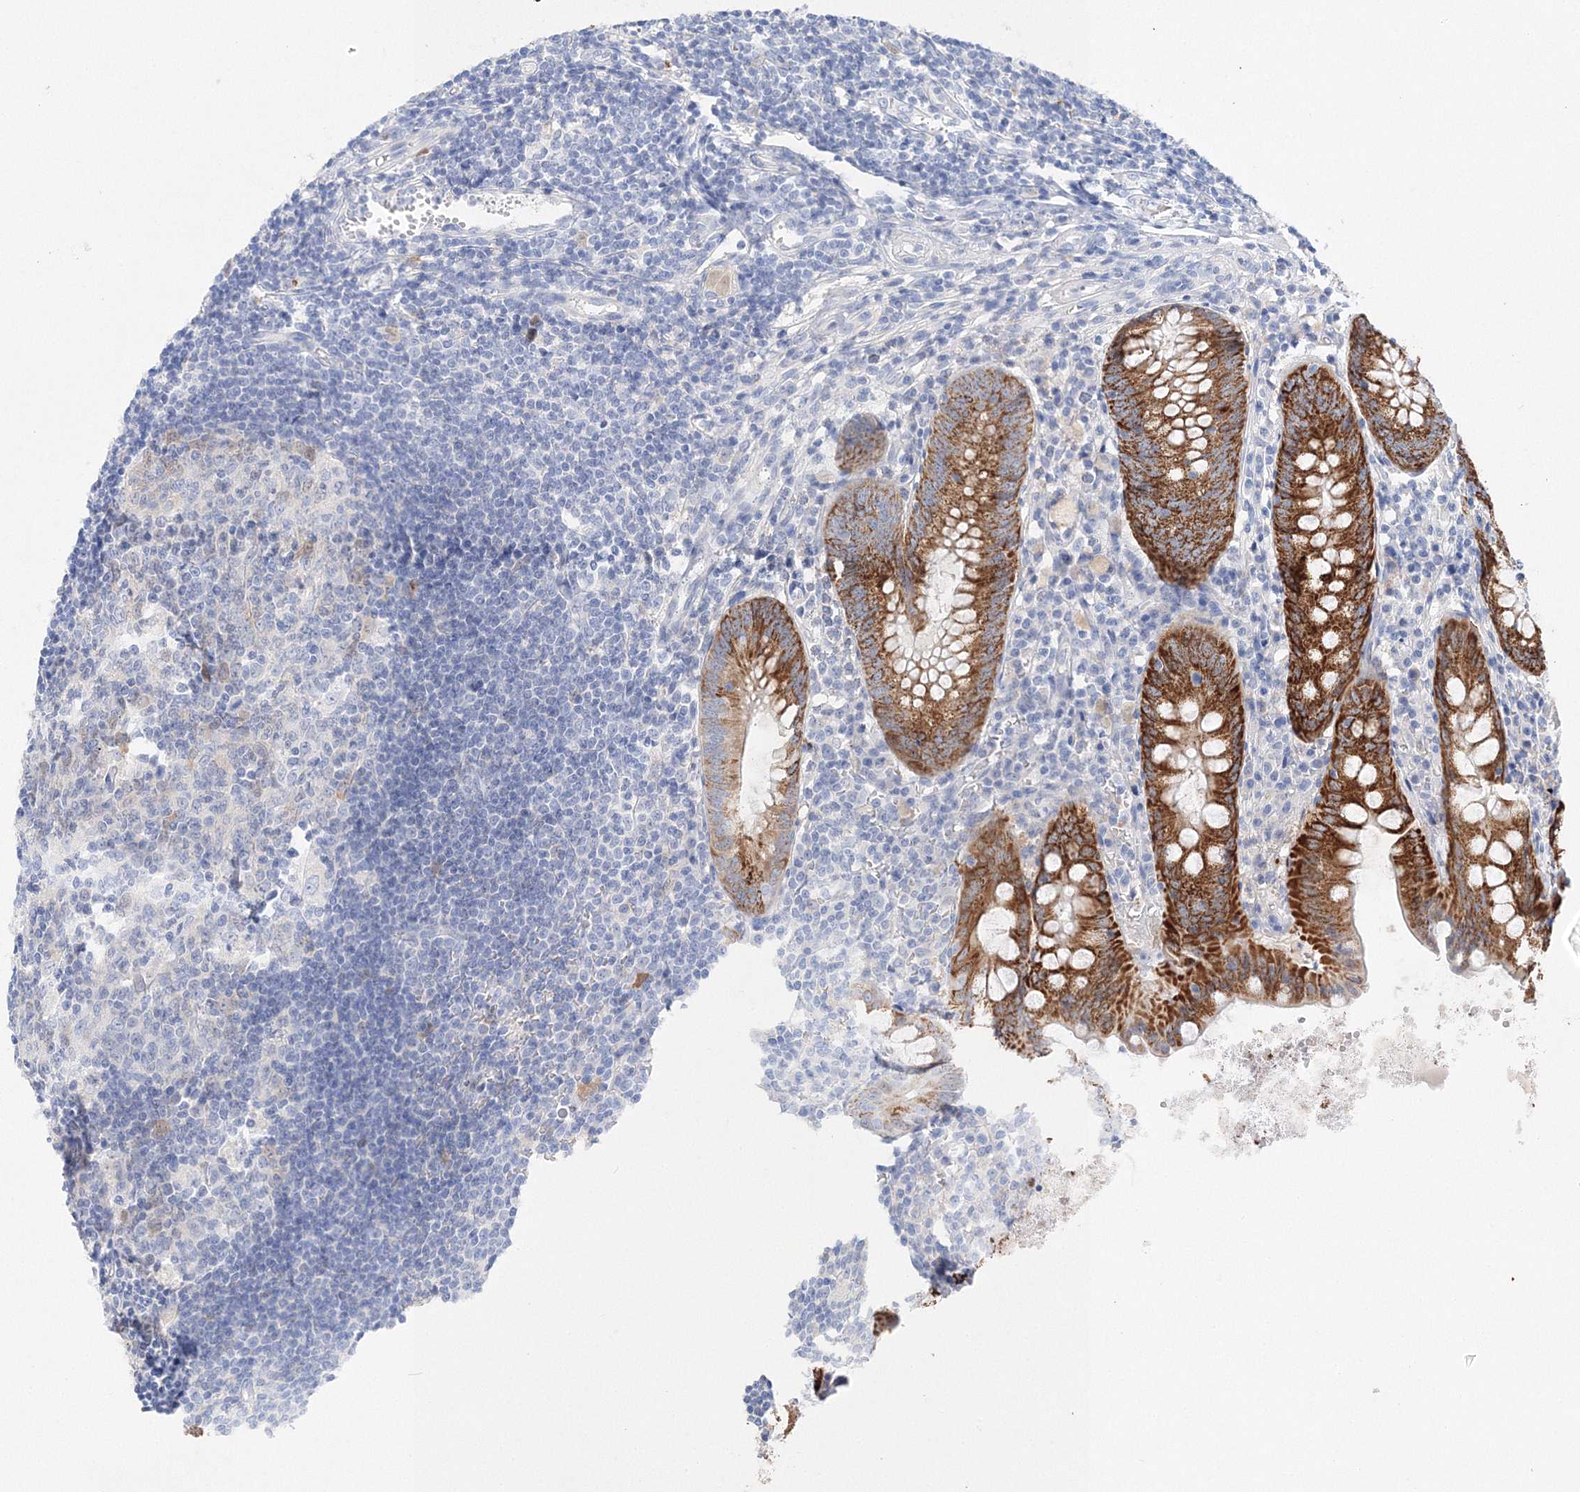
{"staining": {"intensity": "strong", "quantity": "25%-75%", "location": "cytoplasmic/membranous"}, "tissue": "appendix", "cell_type": "Glandular cells", "image_type": "normal", "snomed": [{"axis": "morphology", "description": "Normal tissue, NOS"}, {"axis": "topography", "description": "Appendix"}], "caption": "The immunohistochemical stain labels strong cytoplasmic/membranous positivity in glandular cells of unremarkable appendix.", "gene": "HMGCS1", "patient": {"sex": "female", "age": 54}}